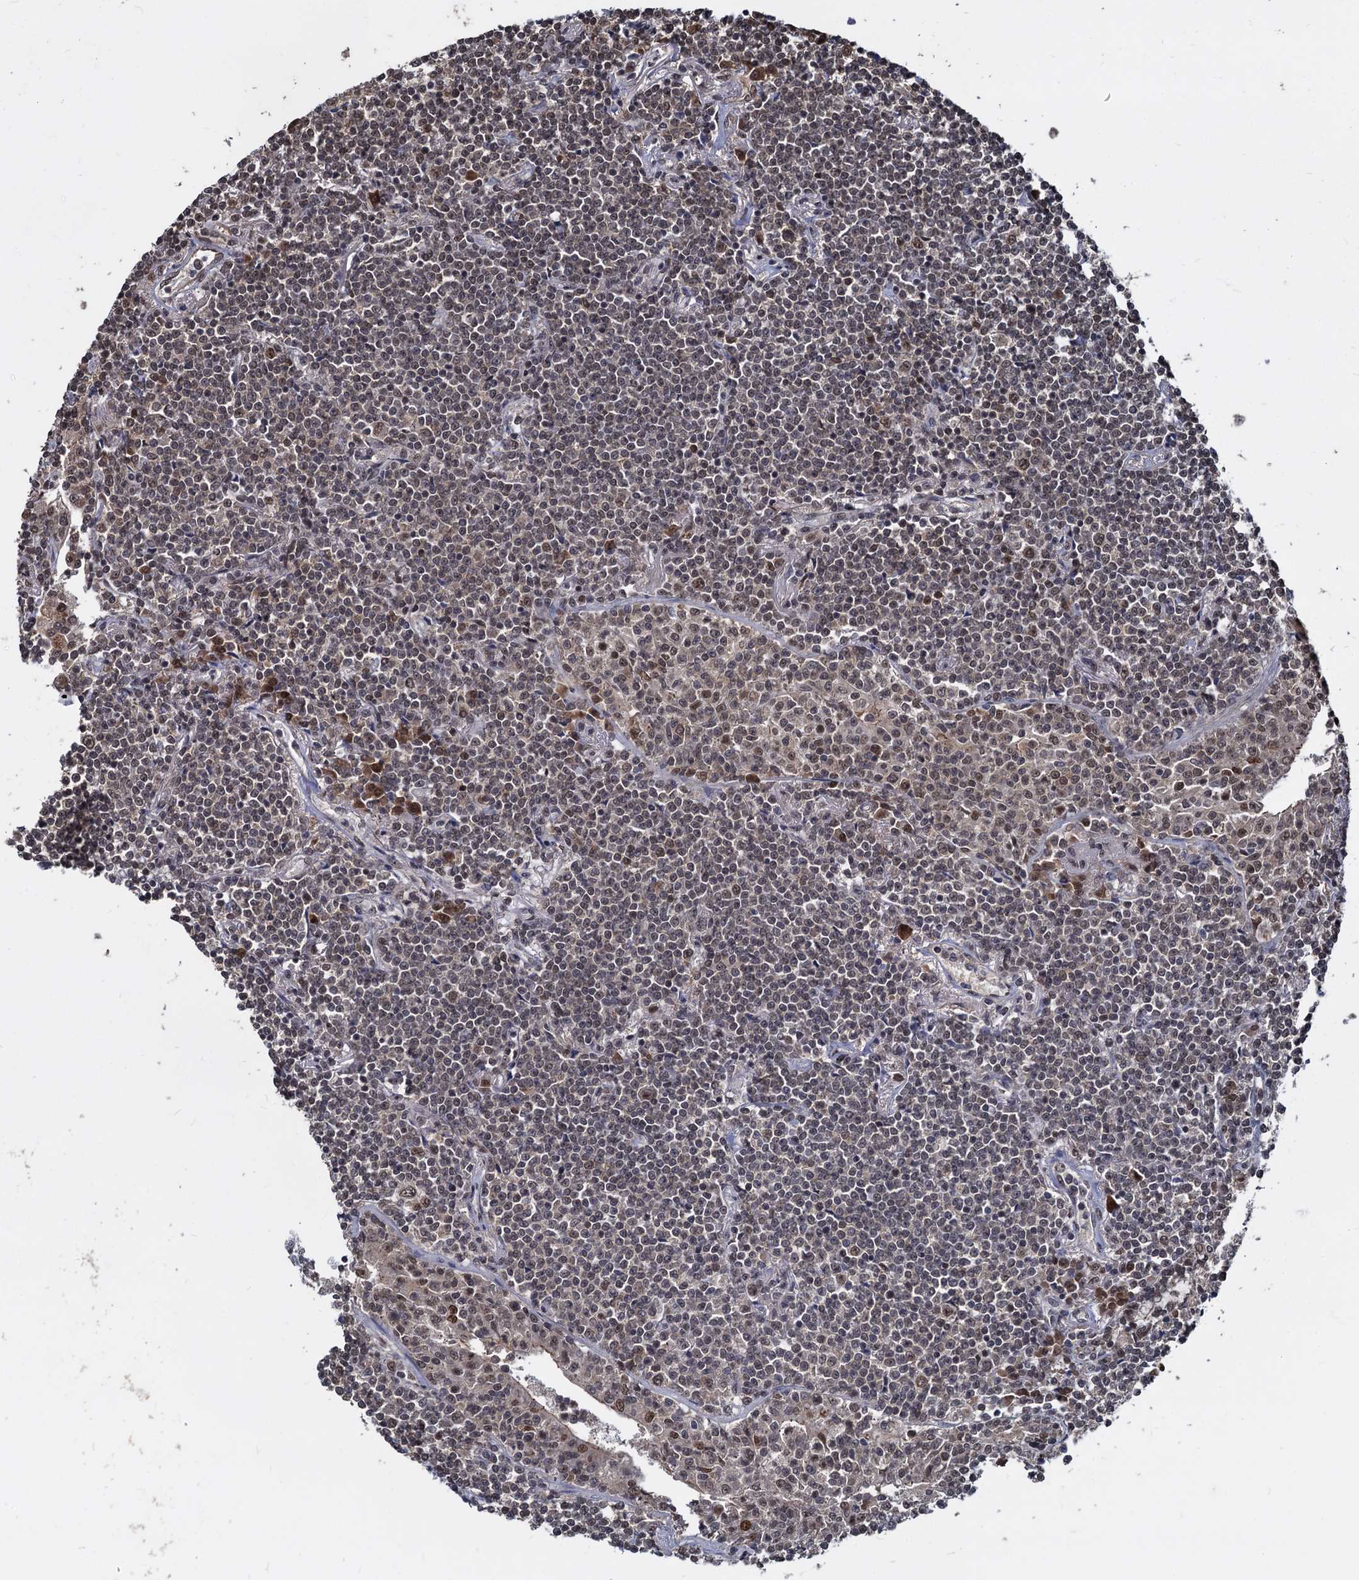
{"staining": {"intensity": "weak", "quantity": "25%-75%", "location": "nuclear"}, "tissue": "lymphoma", "cell_type": "Tumor cells", "image_type": "cancer", "snomed": [{"axis": "morphology", "description": "Malignant lymphoma, non-Hodgkin's type, Low grade"}, {"axis": "topography", "description": "Lung"}], "caption": "Immunohistochemical staining of human lymphoma demonstrates low levels of weak nuclear protein expression in approximately 25%-75% of tumor cells.", "gene": "FAM216B", "patient": {"sex": "female", "age": 71}}